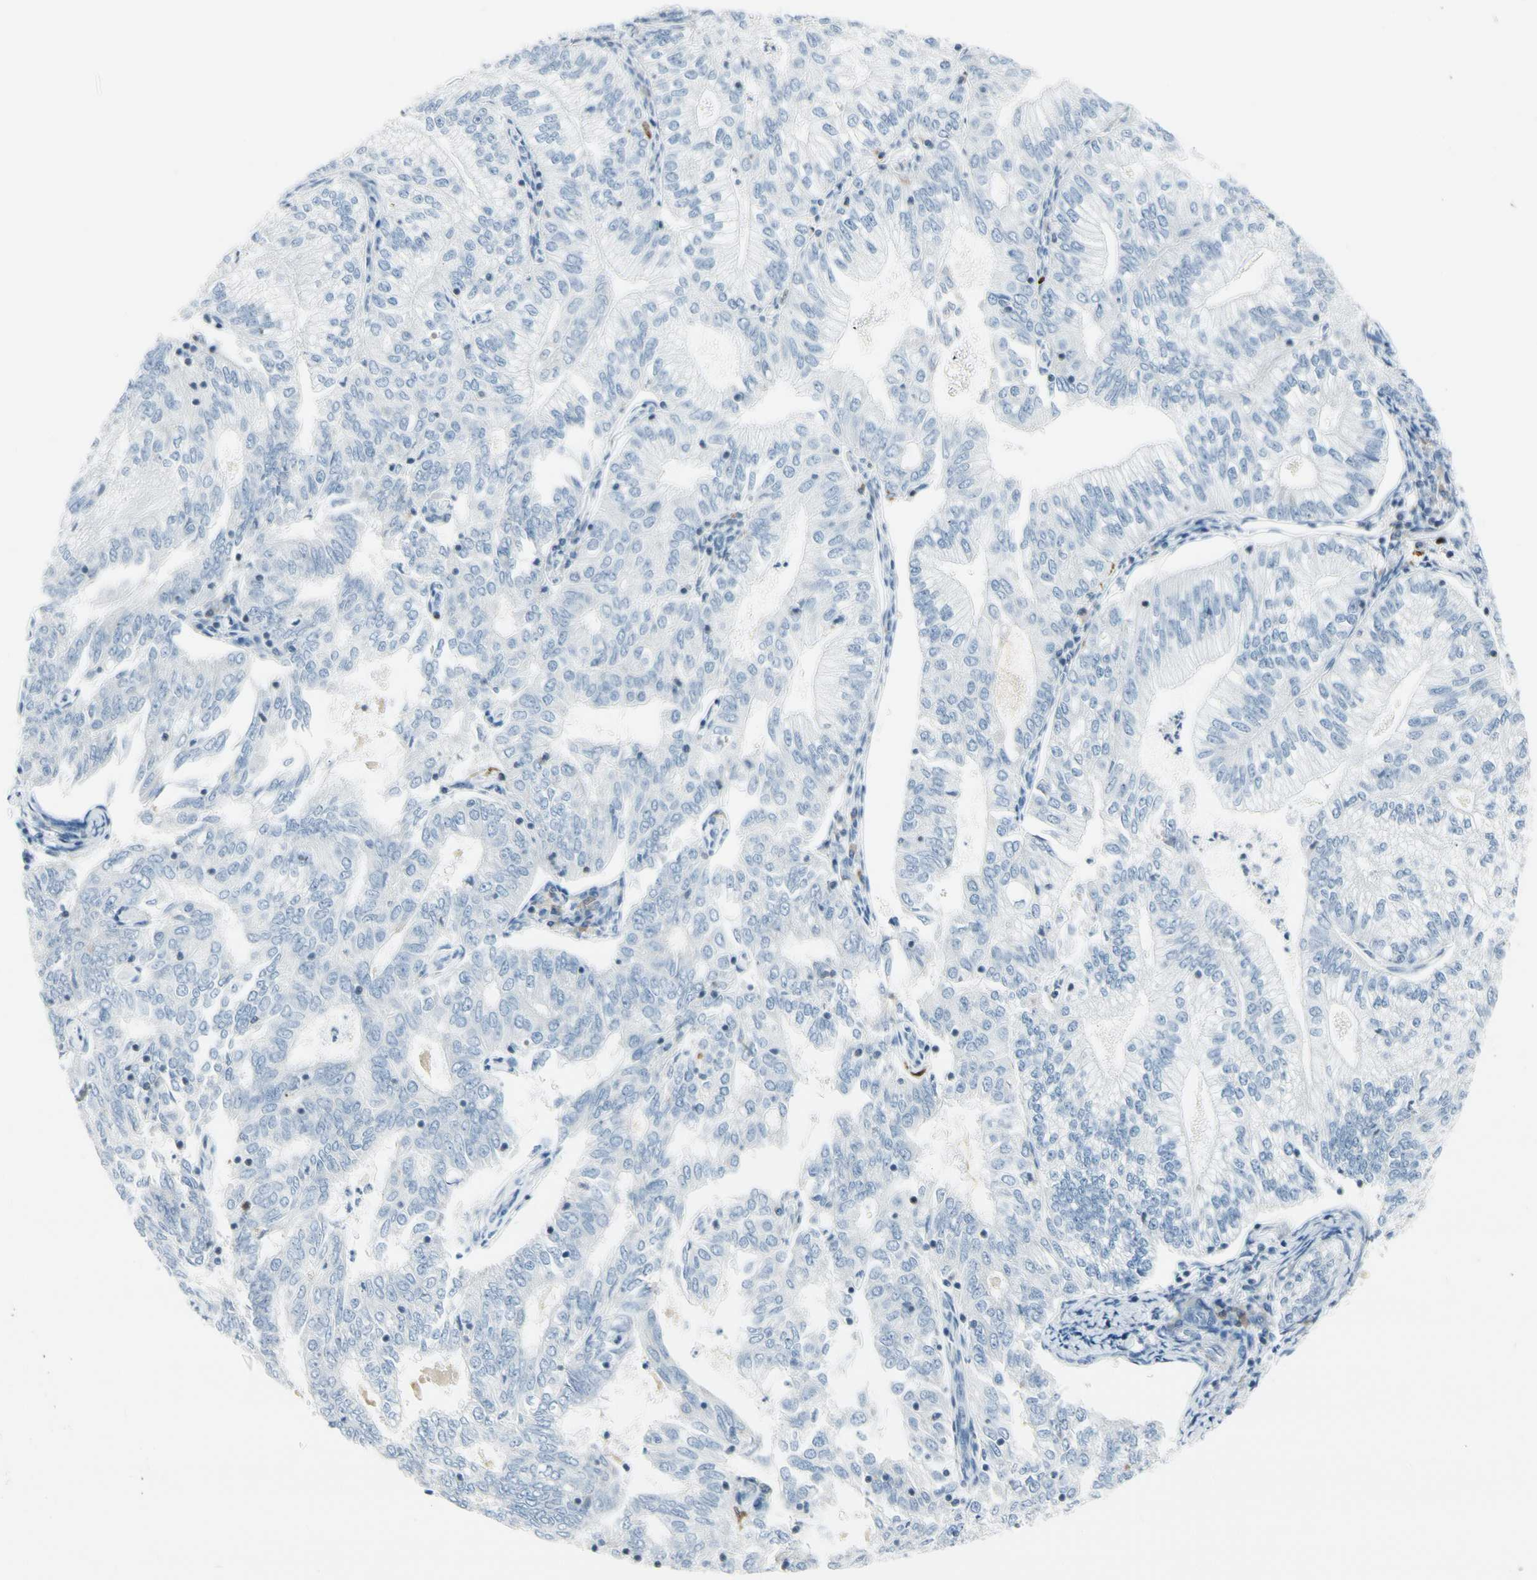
{"staining": {"intensity": "negative", "quantity": "none", "location": "none"}, "tissue": "endometrial cancer", "cell_type": "Tumor cells", "image_type": "cancer", "snomed": [{"axis": "morphology", "description": "Adenocarcinoma, NOS"}, {"axis": "topography", "description": "Endometrium"}], "caption": "An IHC histopathology image of endometrial cancer (adenocarcinoma) is shown. There is no staining in tumor cells of endometrial cancer (adenocarcinoma).", "gene": "TRAF1", "patient": {"sex": "female", "age": 69}}